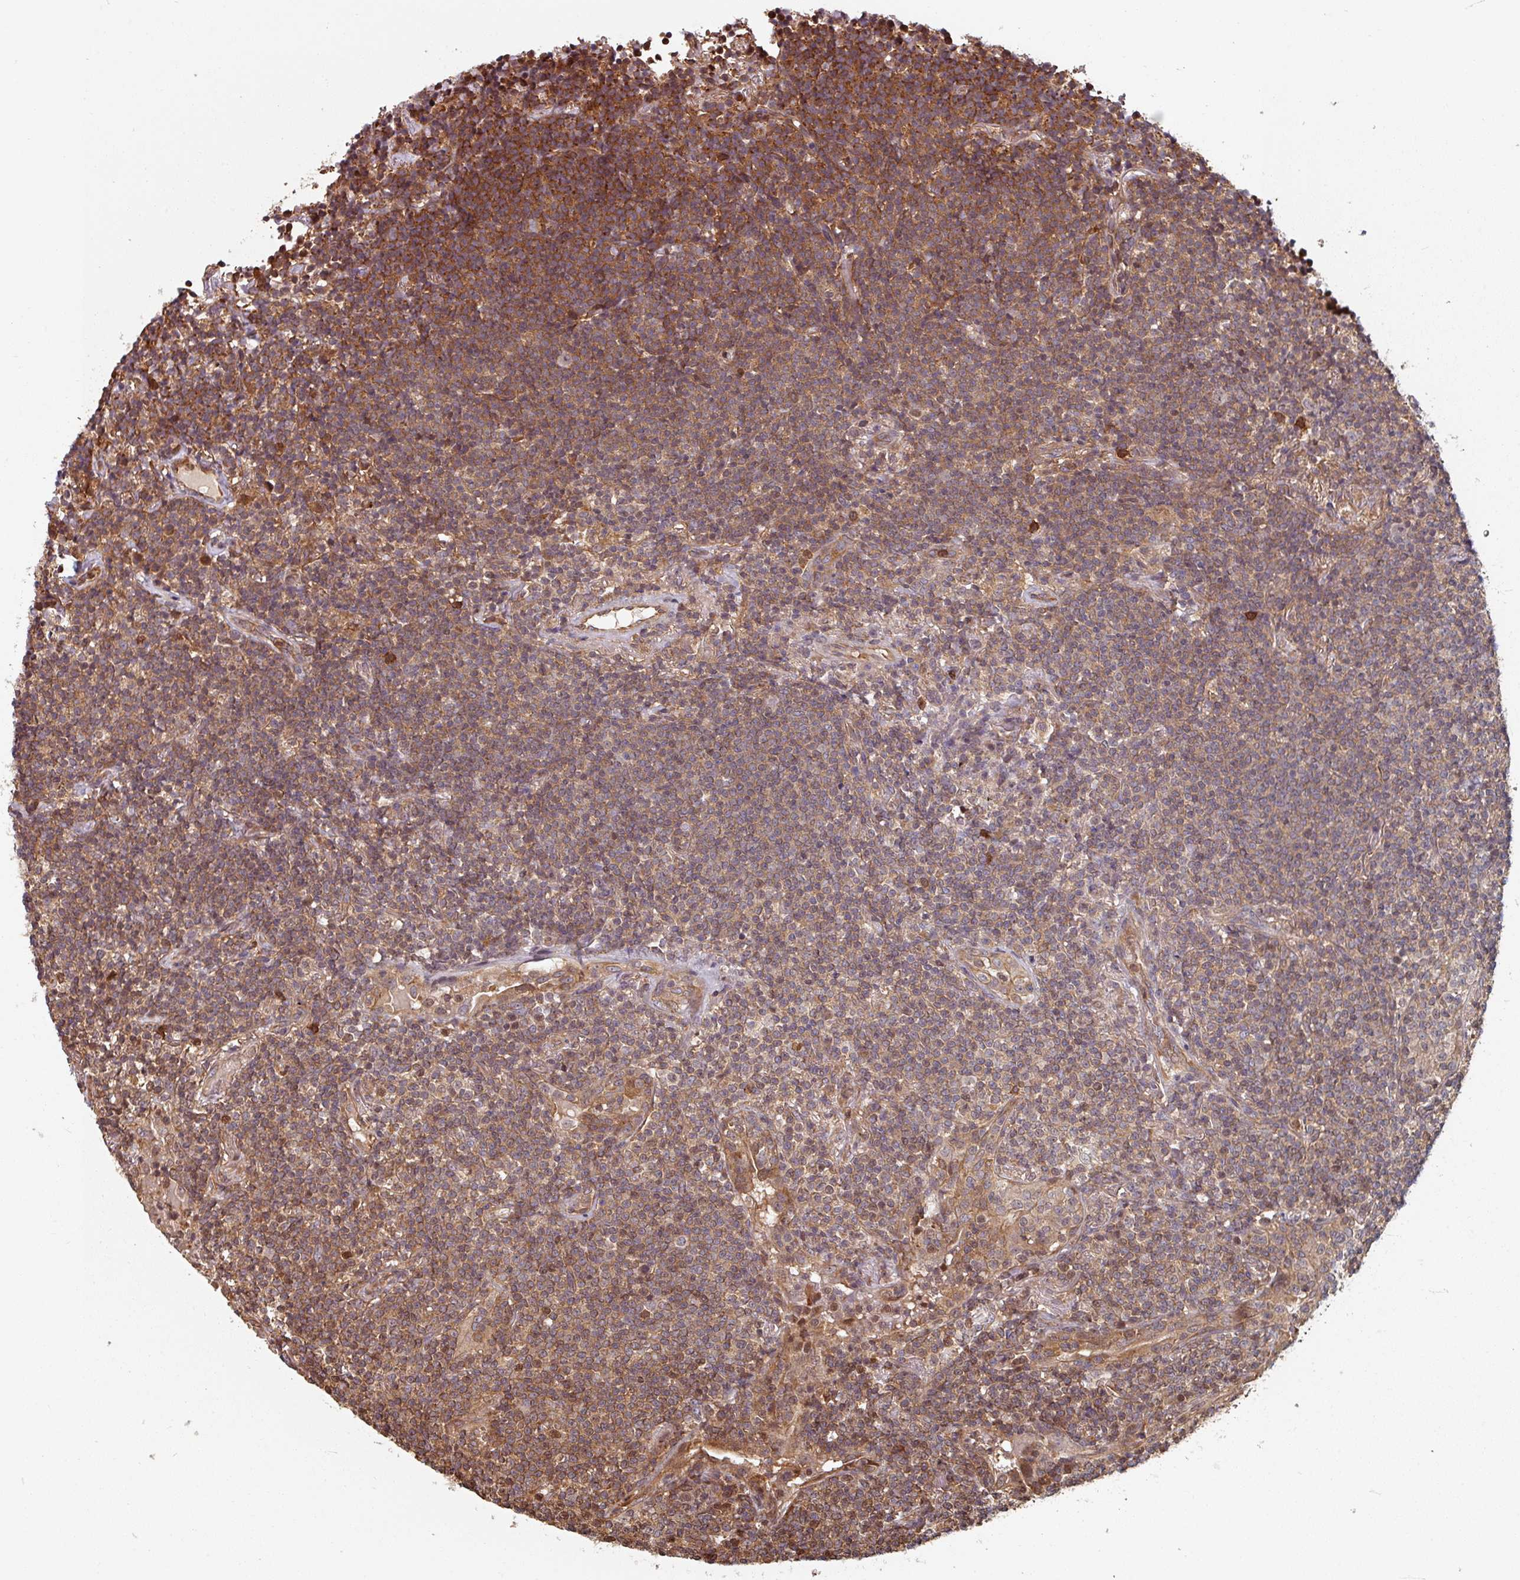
{"staining": {"intensity": "moderate", "quantity": "25%-75%", "location": "cytoplasmic/membranous,nuclear"}, "tissue": "lymphoma", "cell_type": "Tumor cells", "image_type": "cancer", "snomed": [{"axis": "morphology", "description": "Malignant lymphoma, non-Hodgkin's type, Low grade"}, {"axis": "topography", "description": "Lung"}], "caption": "This is an image of immunohistochemistry staining of lymphoma, which shows moderate positivity in the cytoplasmic/membranous and nuclear of tumor cells.", "gene": "EID1", "patient": {"sex": "female", "age": 71}}